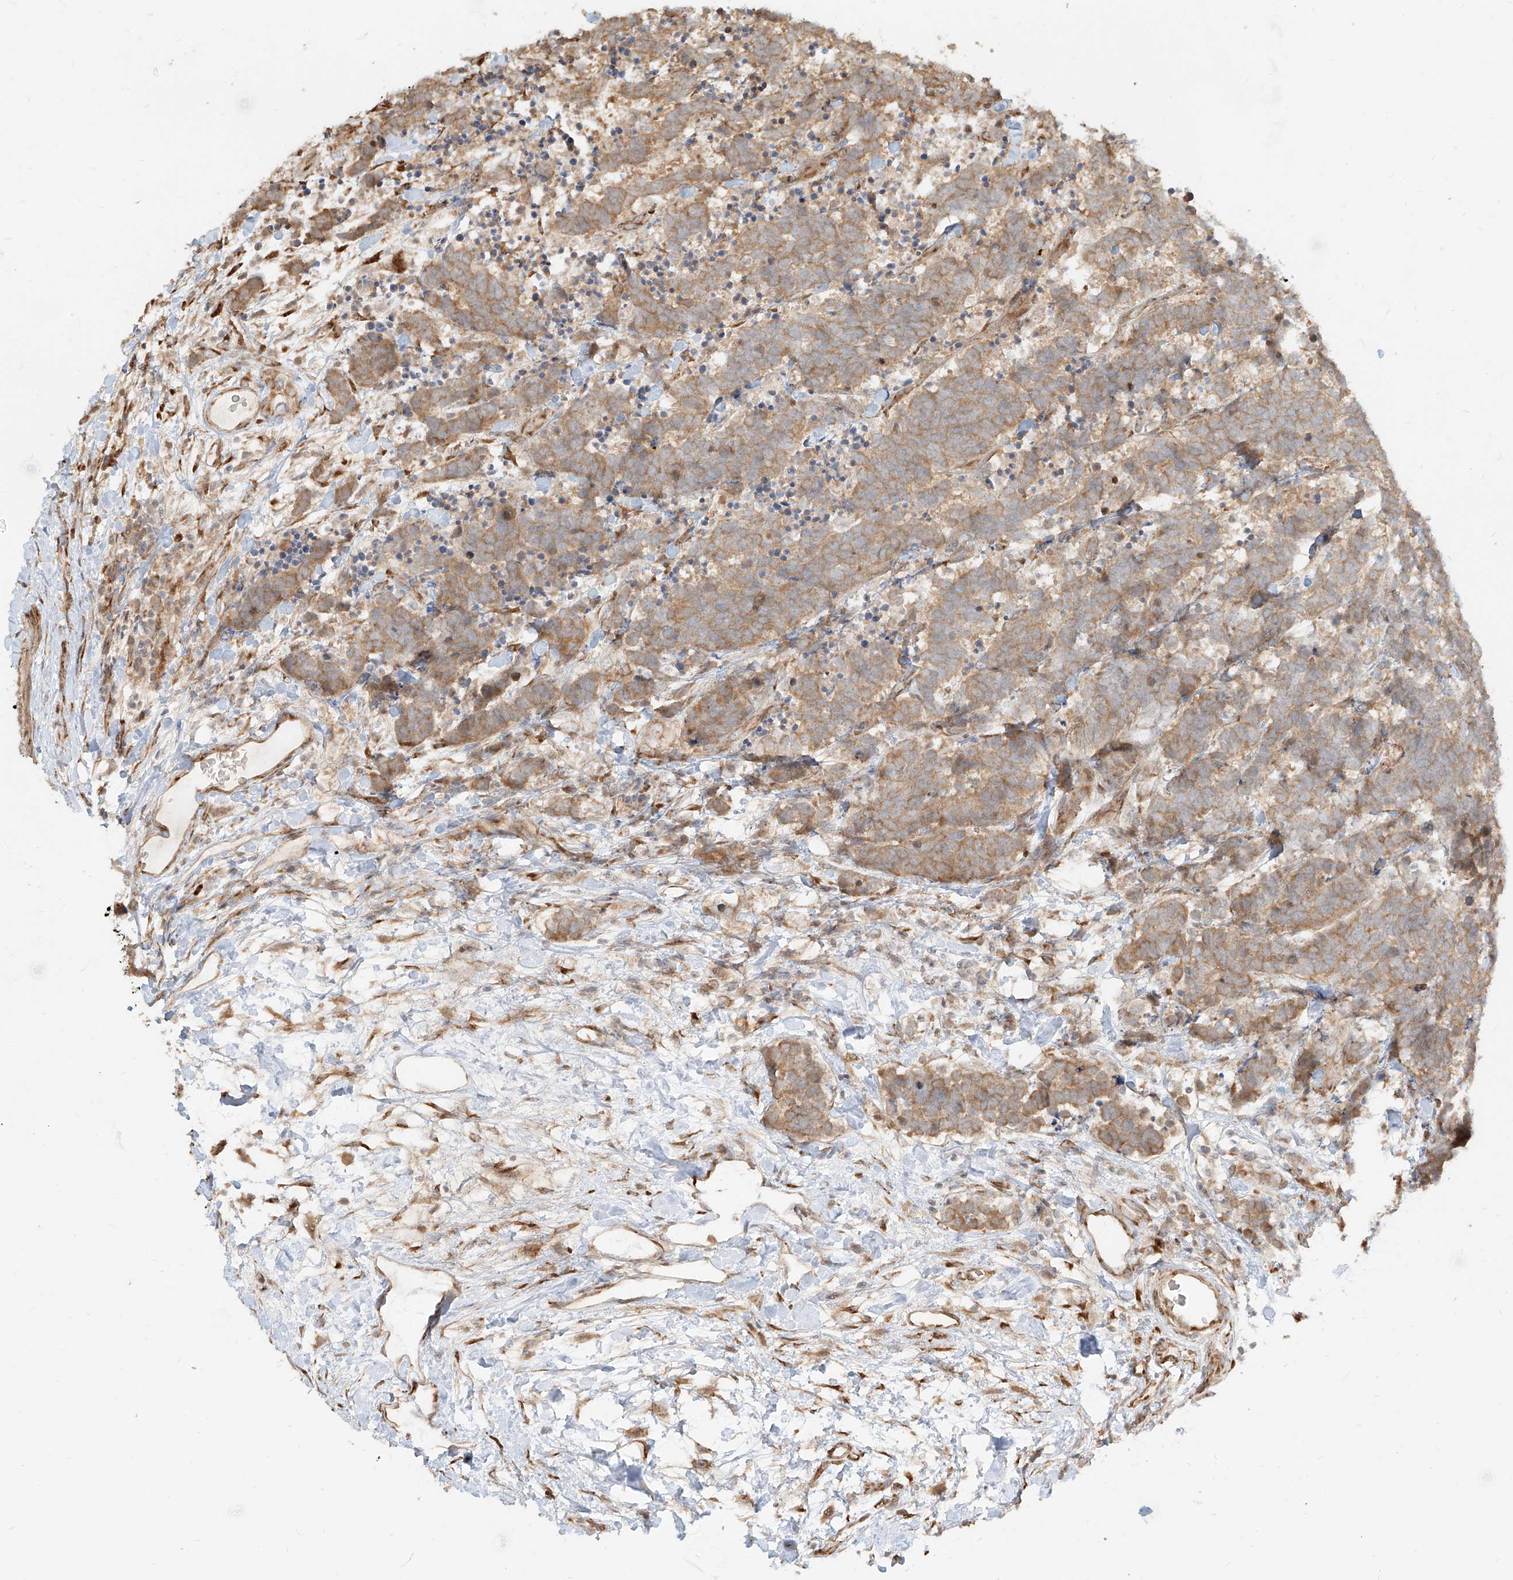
{"staining": {"intensity": "moderate", "quantity": ">75%", "location": "cytoplasmic/membranous"}, "tissue": "carcinoid", "cell_type": "Tumor cells", "image_type": "cancer", "snomed": [{"axis": "morphology", "description": "Carcinoma, NOS"}, {"axis": "morphology", "description": "Carcinoid, malignant, NOS"}, {"axis": "topography", "description": "Urinary bladder"}], "caption": "Brown immunohistochemical staining in human malignant carcinoid exhibits moderate cytoplasmic/membranous staining in about >75% of tumor cells.", "gene": "UBE2K", "patient": {"sex": "male", "age": 57}}